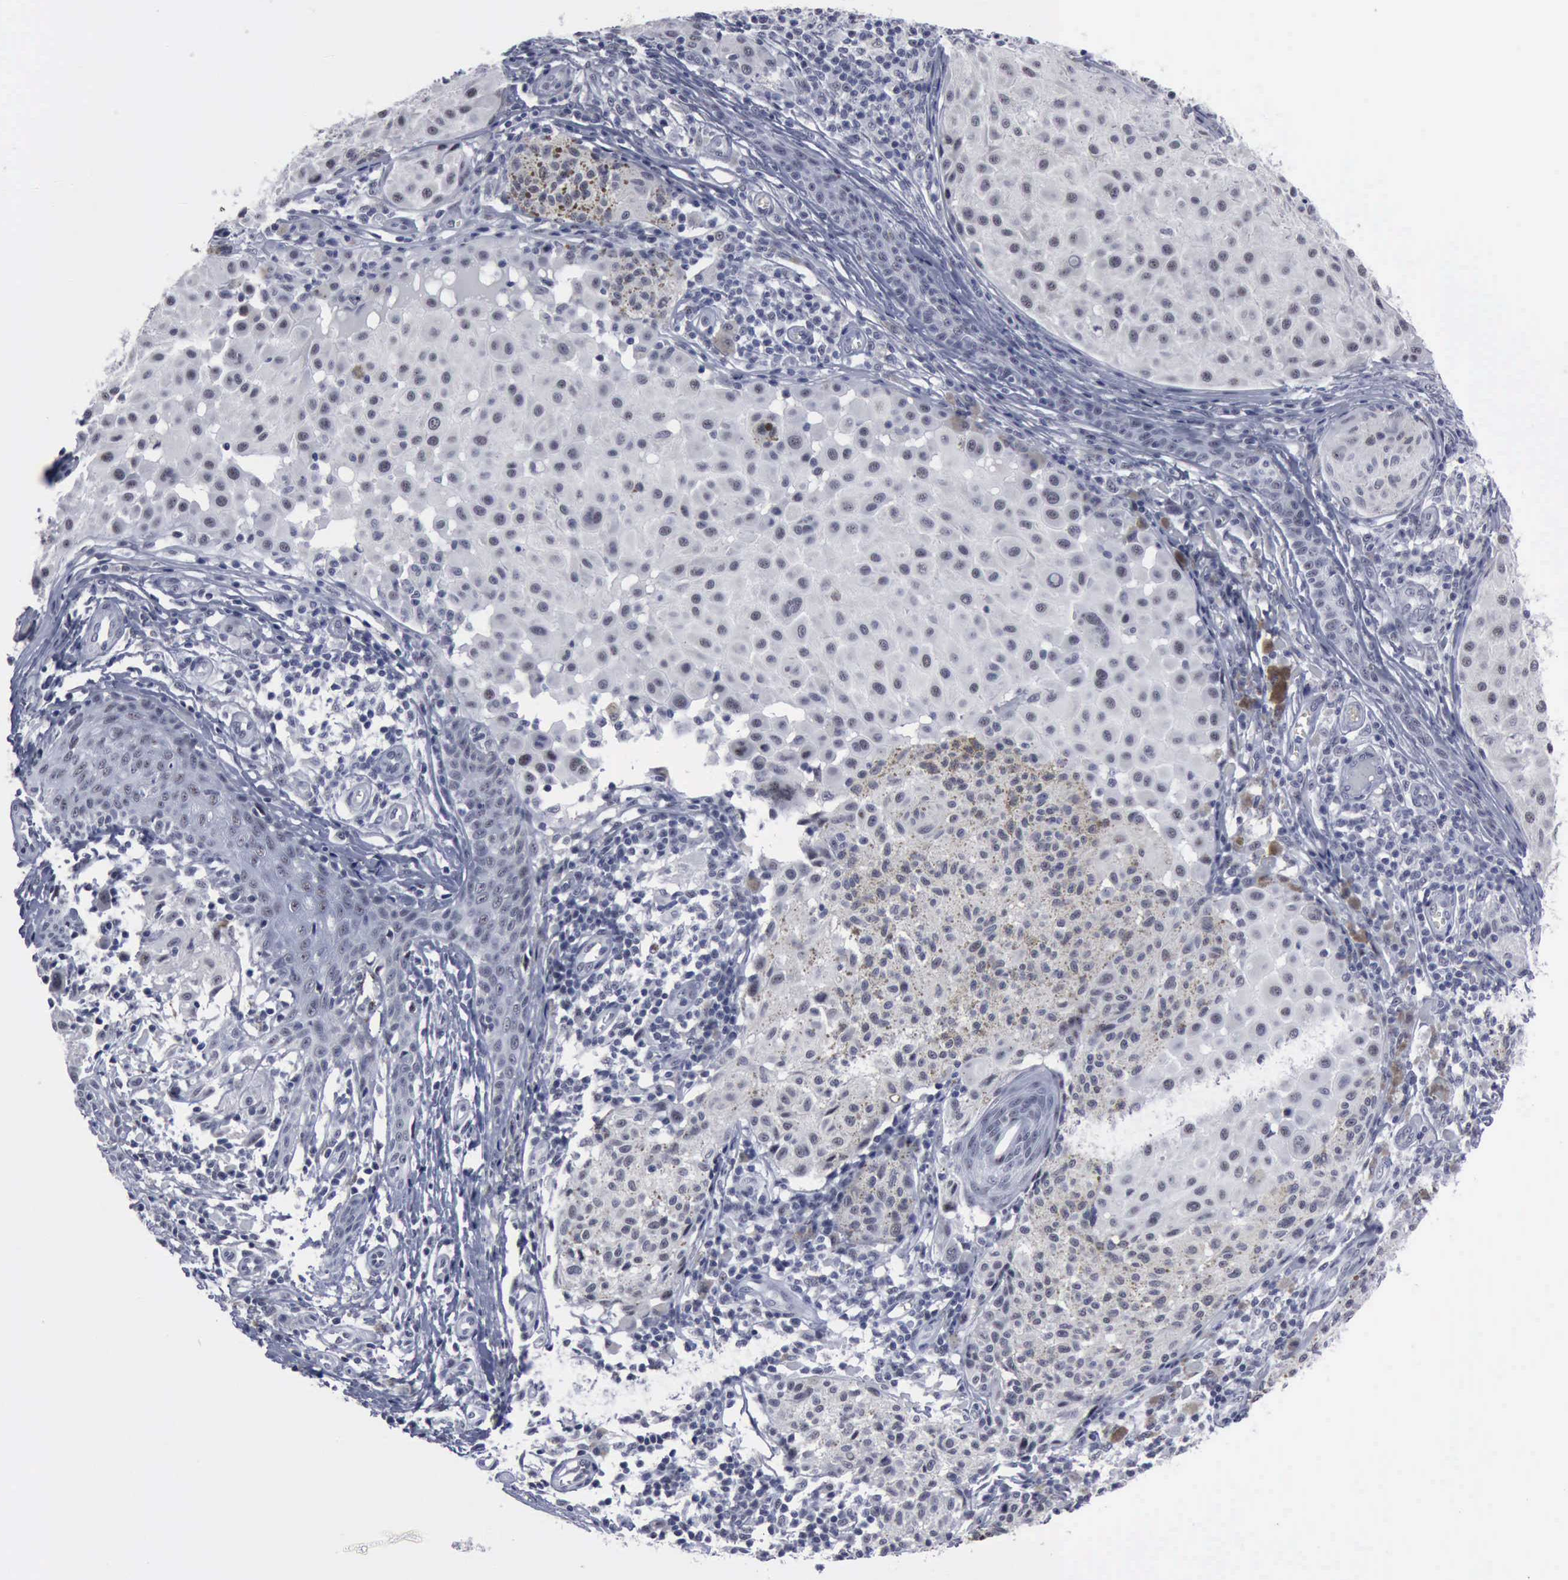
{"staining": {"intensity": "negative", "quantity": "none", "location": "none"}, "tissue": "melanoma", "cell_type": "Tumor cells", "image_type": "cancer", "snomed": [{"axis": "morphology", "description": "Malignant melanoma, NOS"}, {"axis": "topography", "description": "Skin"}], "caption": "Tumor cells are negative for protein expression in human malignant melanoma. The staining is performed using DAB brown chromogen with nuclei counter-stained in using hematoxylin.", "gene": "BRD1", "patient": {"sex": "male", "age": 36}}